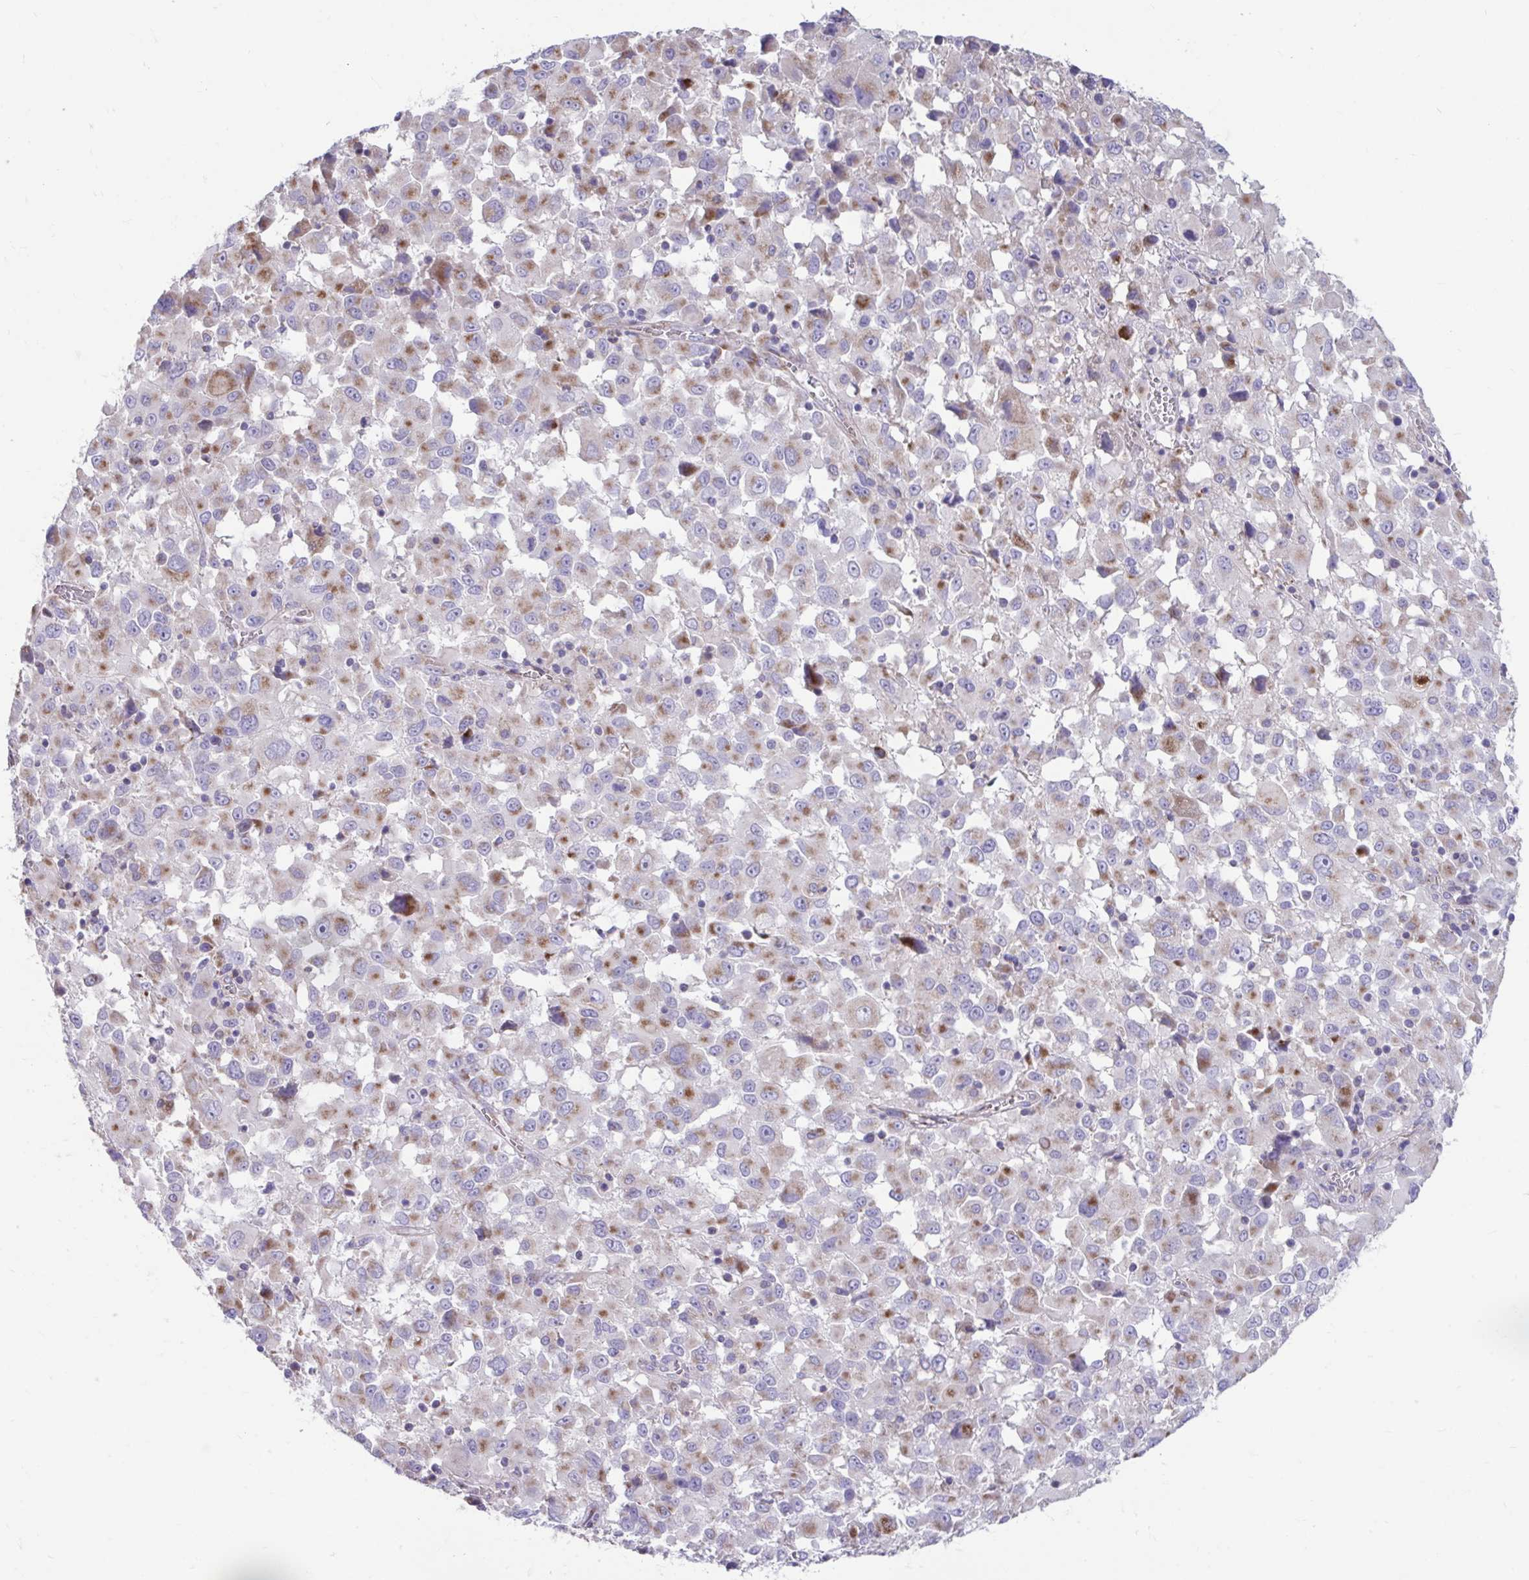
{"staining": {"intensity": "moderate", "quantity": "25%-75%", "location": "cytoplasmic/membranous"}, "tissue": "melanoma", "cell_type": "Tumor cells", "image_type": "cancer", "snomed": [{"axis": "morphology", "description": "Malignant melanoma, Metastatic site"}, {"axis": "topography", "description": "Soft tissue"}], "caption": "Moderate cytoplasmic/membranous staining for a protein is seen in about 25%-75% of tumor cells of malignant melanoma (metastatic site) using immunohistochemistry (IHC).", "gene": "LINGO4", "patient": {"sex": "male", "age": 50}}